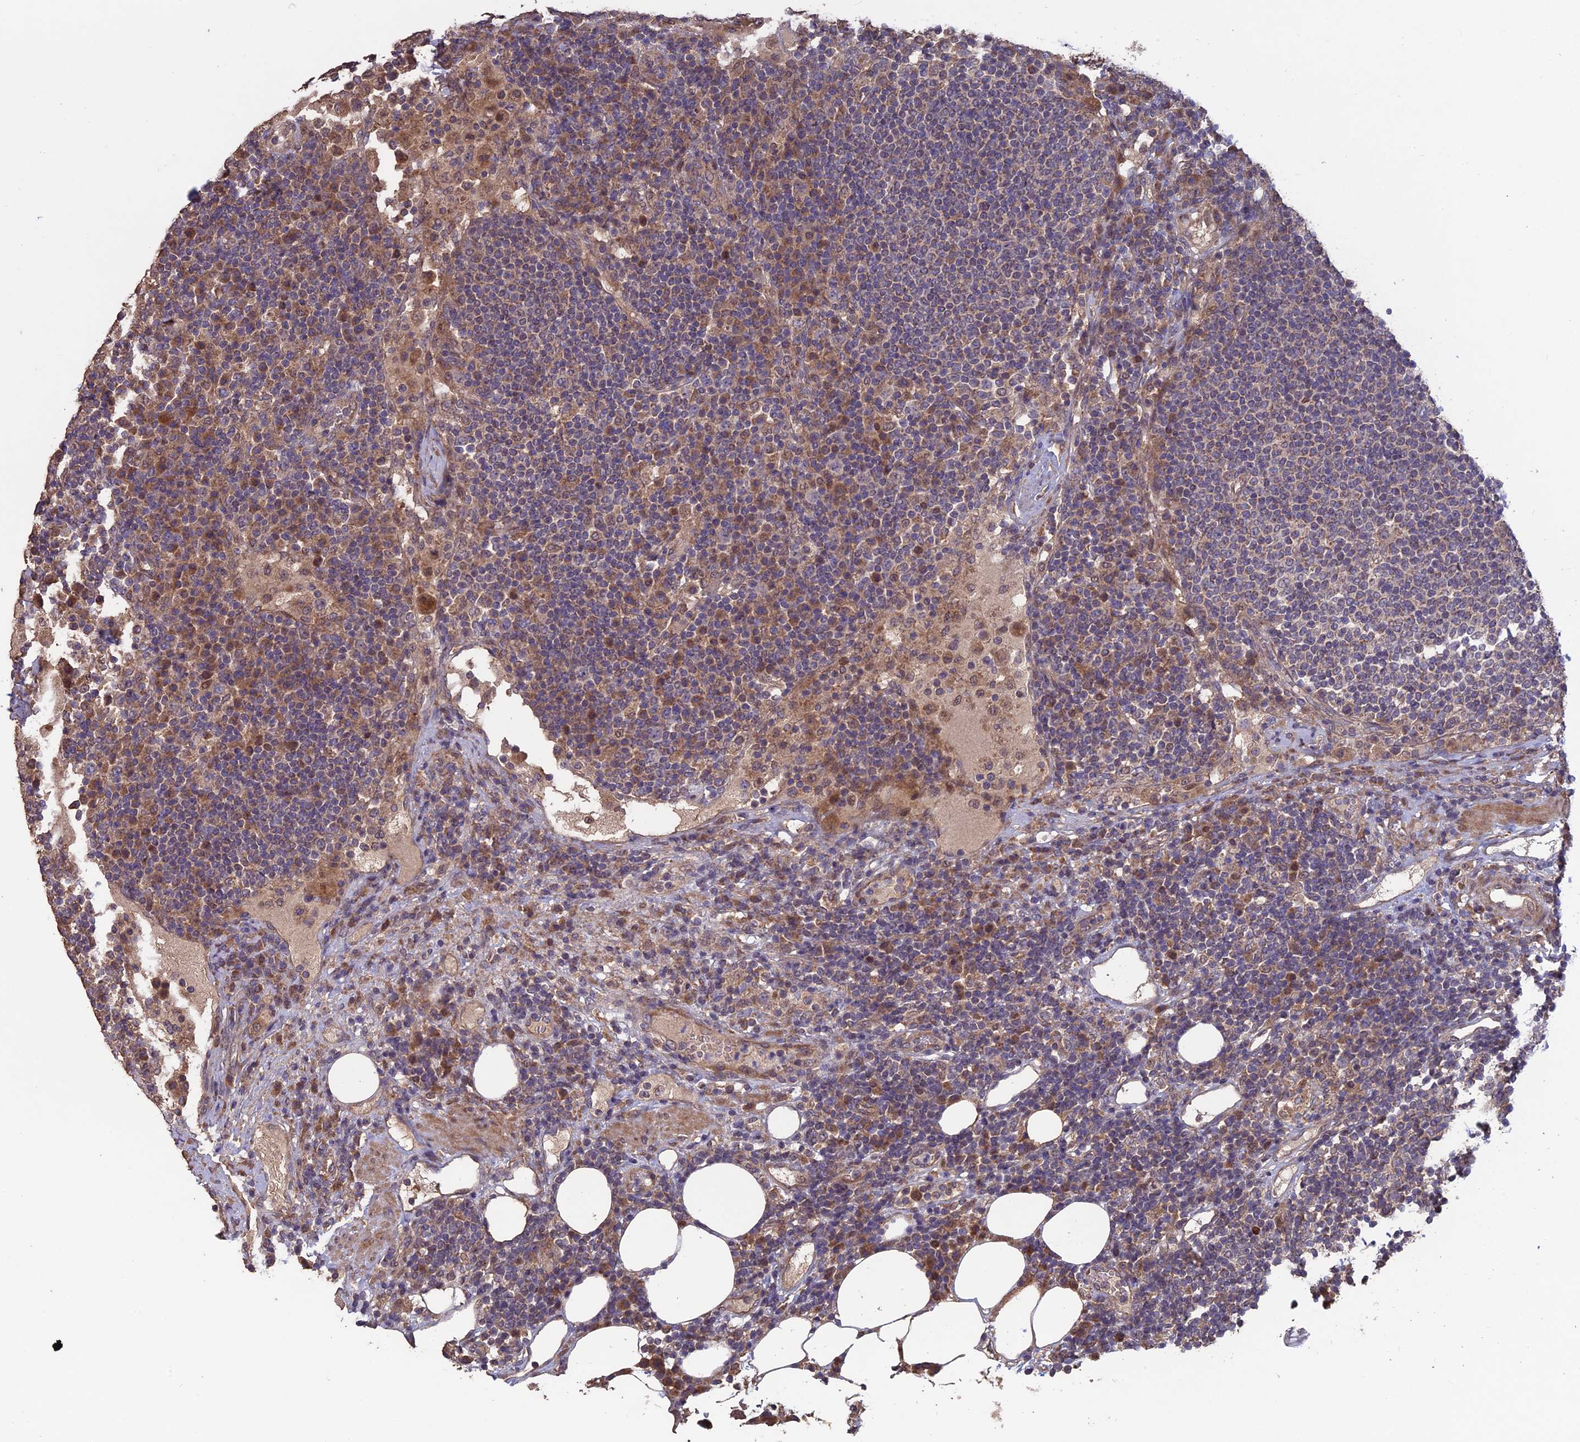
{"staining": {"intensity": "moderate", "quantity": "<25%", "location": "cytoplasmic/membranous"}, "tissue": "lymph node", "cell_type": "Non-germinal center cells", "image_type": "normal", "snomed": [{"axis": "morphology", "description": "Normal tissue, NOS"}, {"axis": "topography", "description": "Lymph node"}], "caption": "Brown immunohistochemical staining in benign lymph node demonstrates moderate cytoplasmic/membranous staining in approximately <25% of non-germinal center cells. The staining is performed using DAB (3,3'-diaminobenzidine) brown chromogen to label protein expression. The nuclei are counter-stained blue using hematoxylin.", "gene": "SHISA5", "patient": {"sex": "female", "age": 53}}